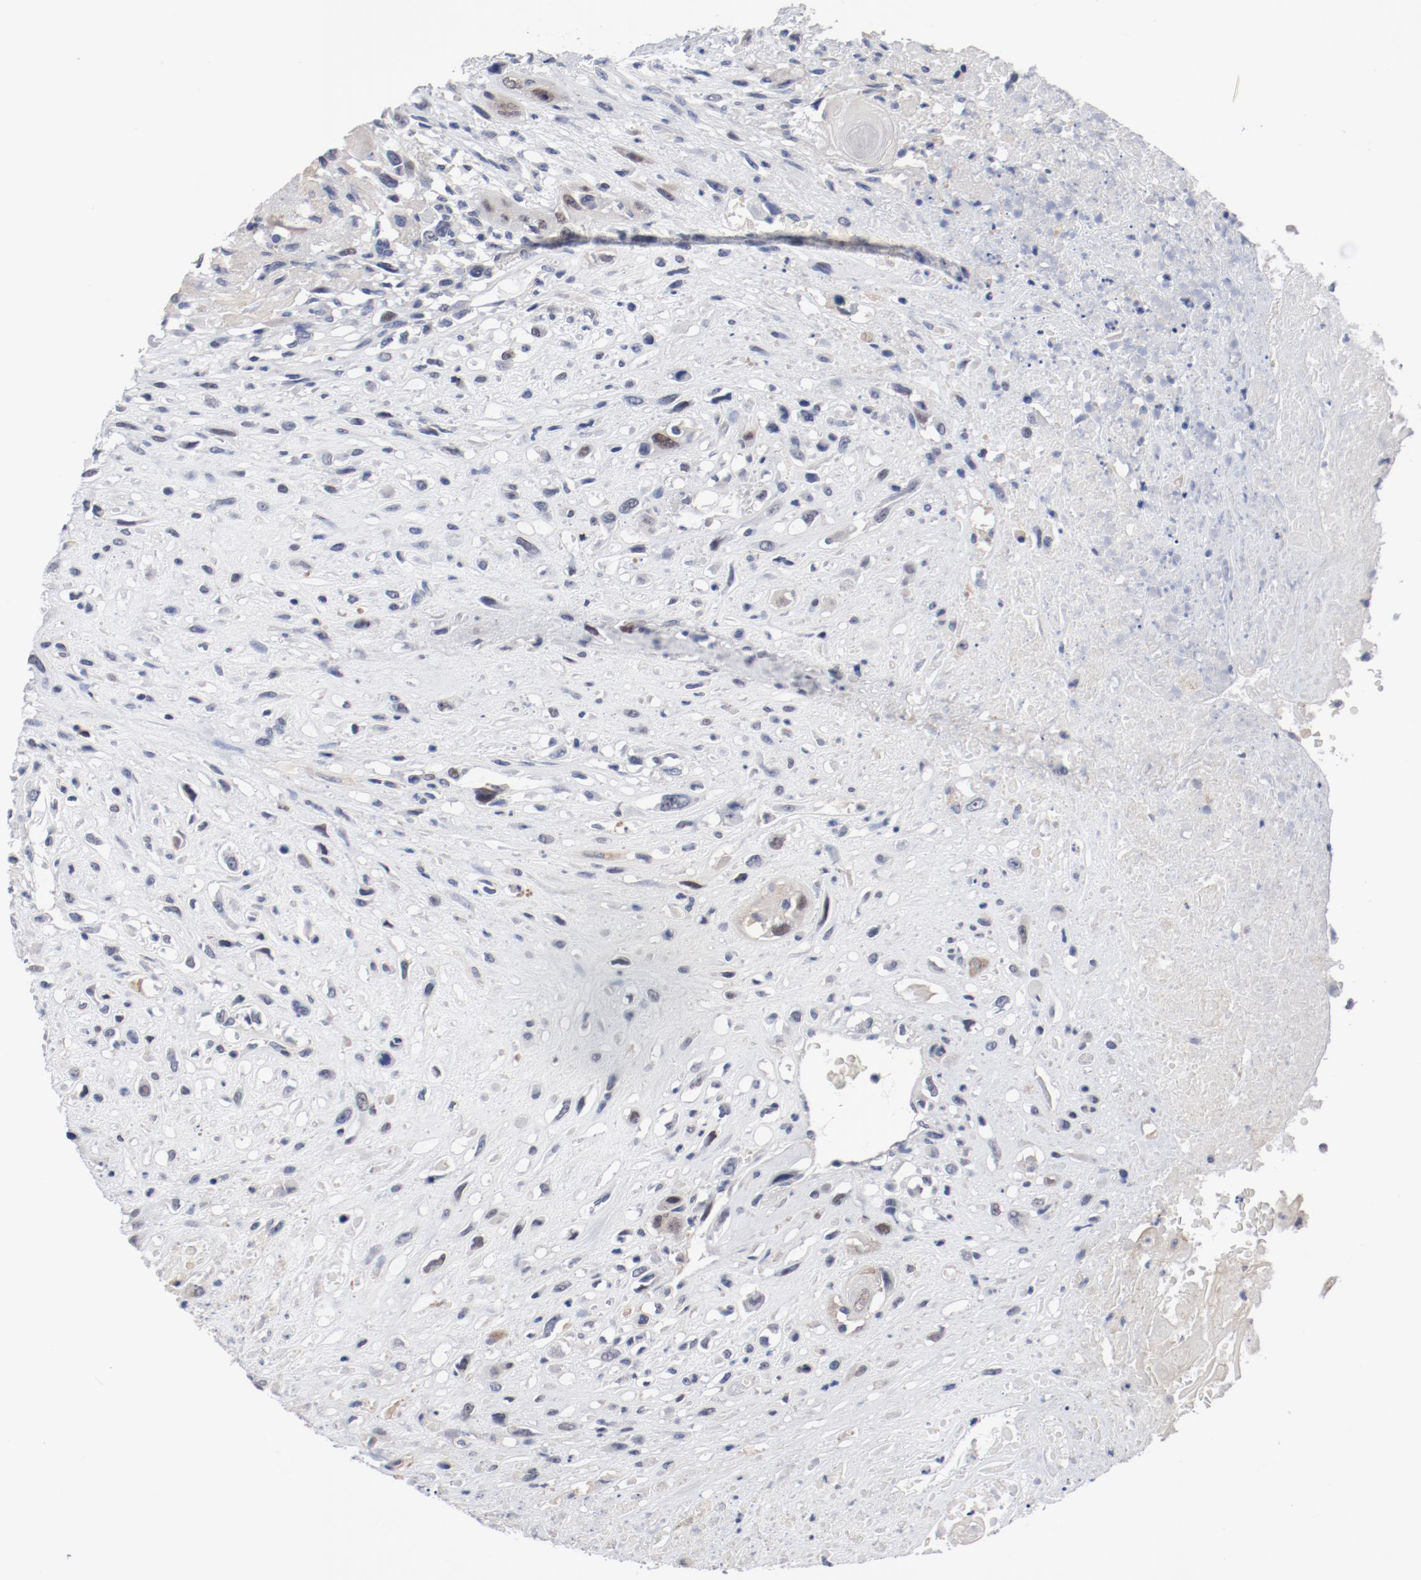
{"staining": {"intensity": "weak", "quantity": "<25%", "location": "nuclear"}, "tissue": "head and neck cancer", "cell_type": "Tumor cells", "image_type": "cancer", "snomed": [{"axis": "morphology", "description": "Necrosis, NOS"}, {"axis": "morphology", "description": "Neoplasm, malignant, NOS"}, {"axis": "topography", "description": "Salivary gland"}, {"axis": "topography", "description": "Head-Neck"}], "caption": "The micrograph reveals no significant positivity in tumor cells of neoplasm (malignant) (head and neck).", "gene": "ANKLE2", "patient": {"sex": "male", "age": 43}}